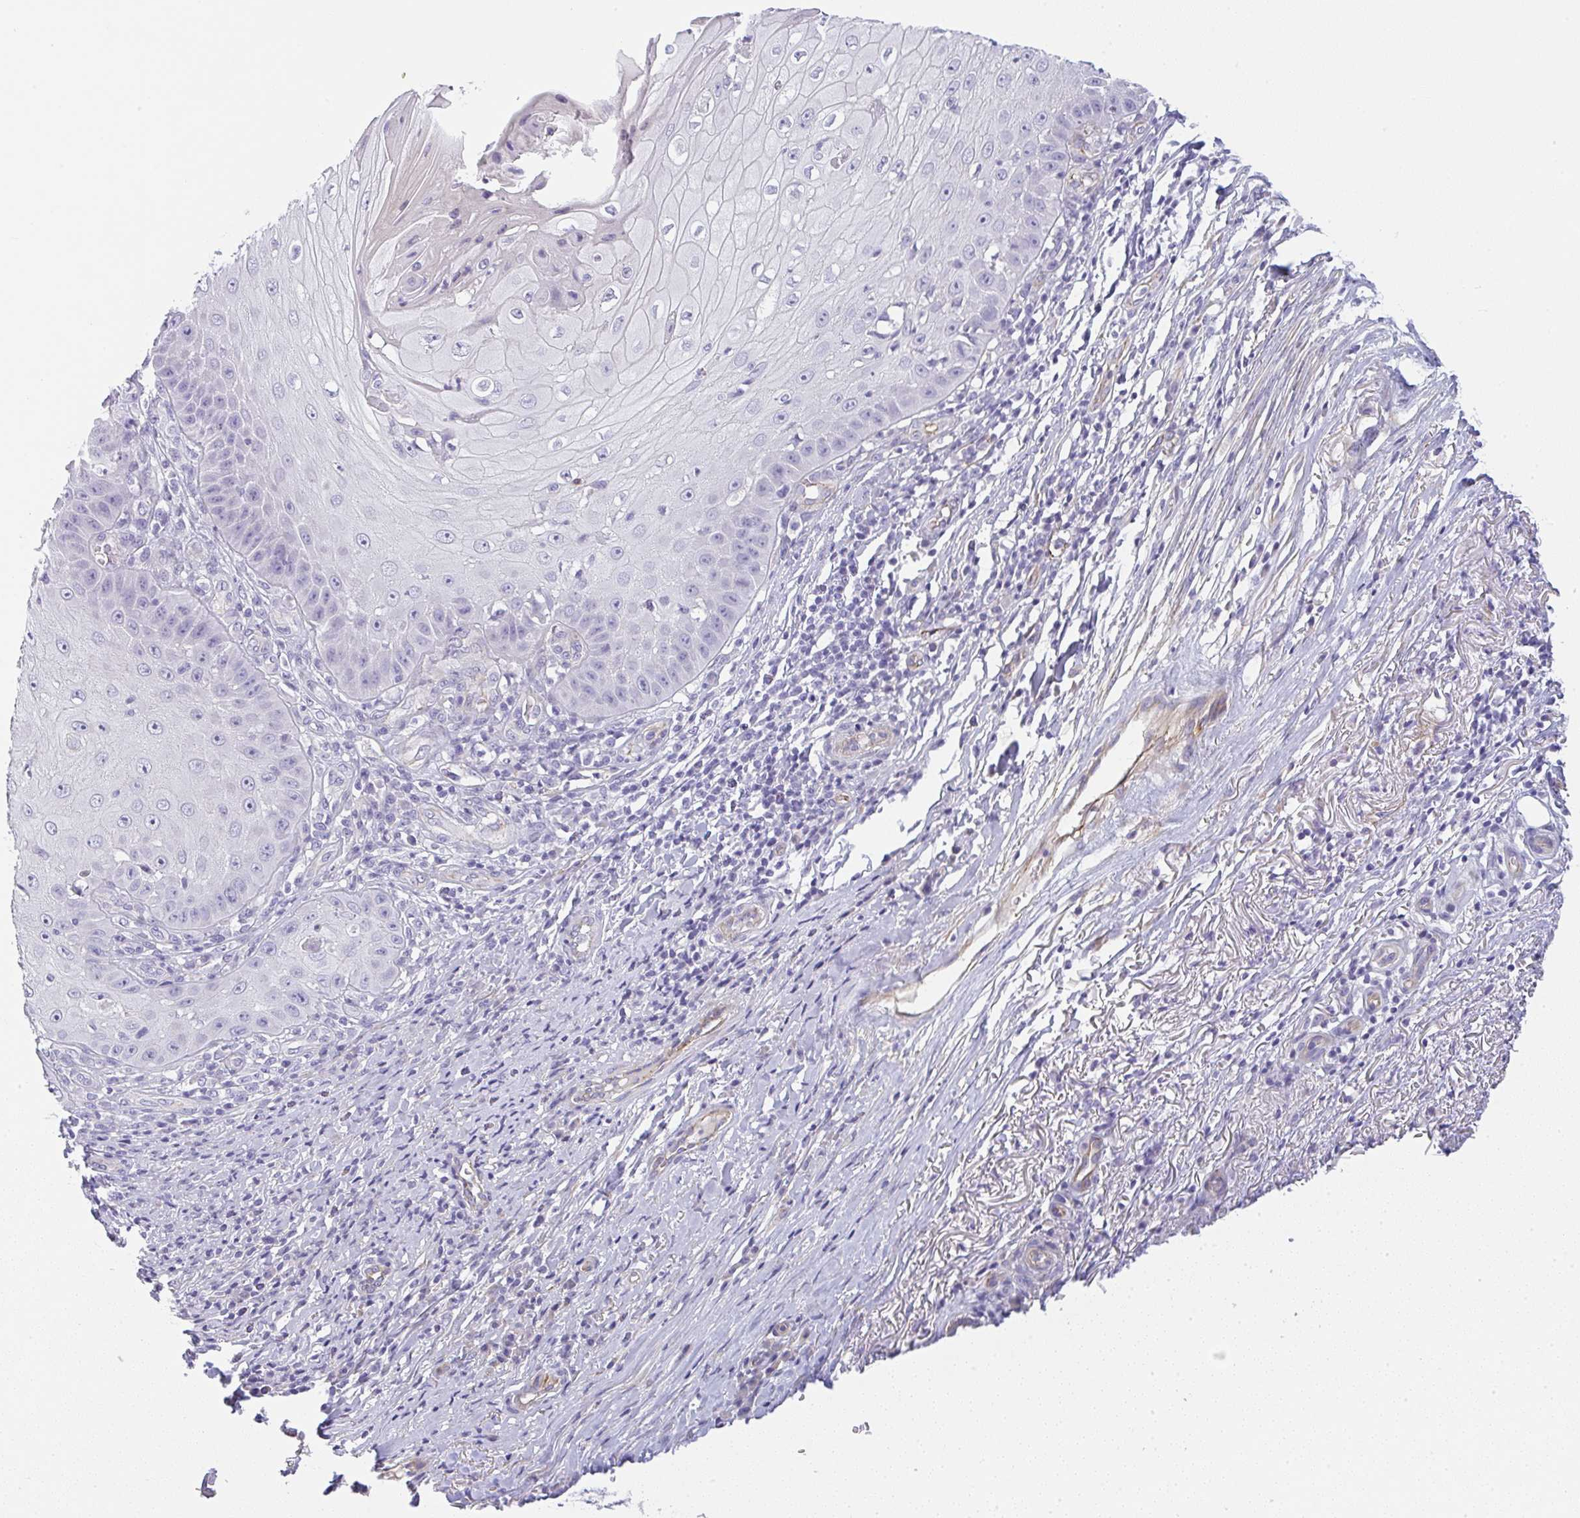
{"staining": {"intensity": "negative", "quantity": "none", "location": "none"}, "tissue": "skin cancer", "cell_type": "Tumor cells", "image_type": "cancer", "snomed": [{"axis": "morphology", "description": "Squamous cell carcinoma, NOS"}, {"axis": "topography", "description": "Skin"}], "caption": "Tumor cells are negative for brown protein staining in squamous cell carcinoma (skin).", "gene": "LPAR4", "patient": {"sex": "male", "age": 70}}